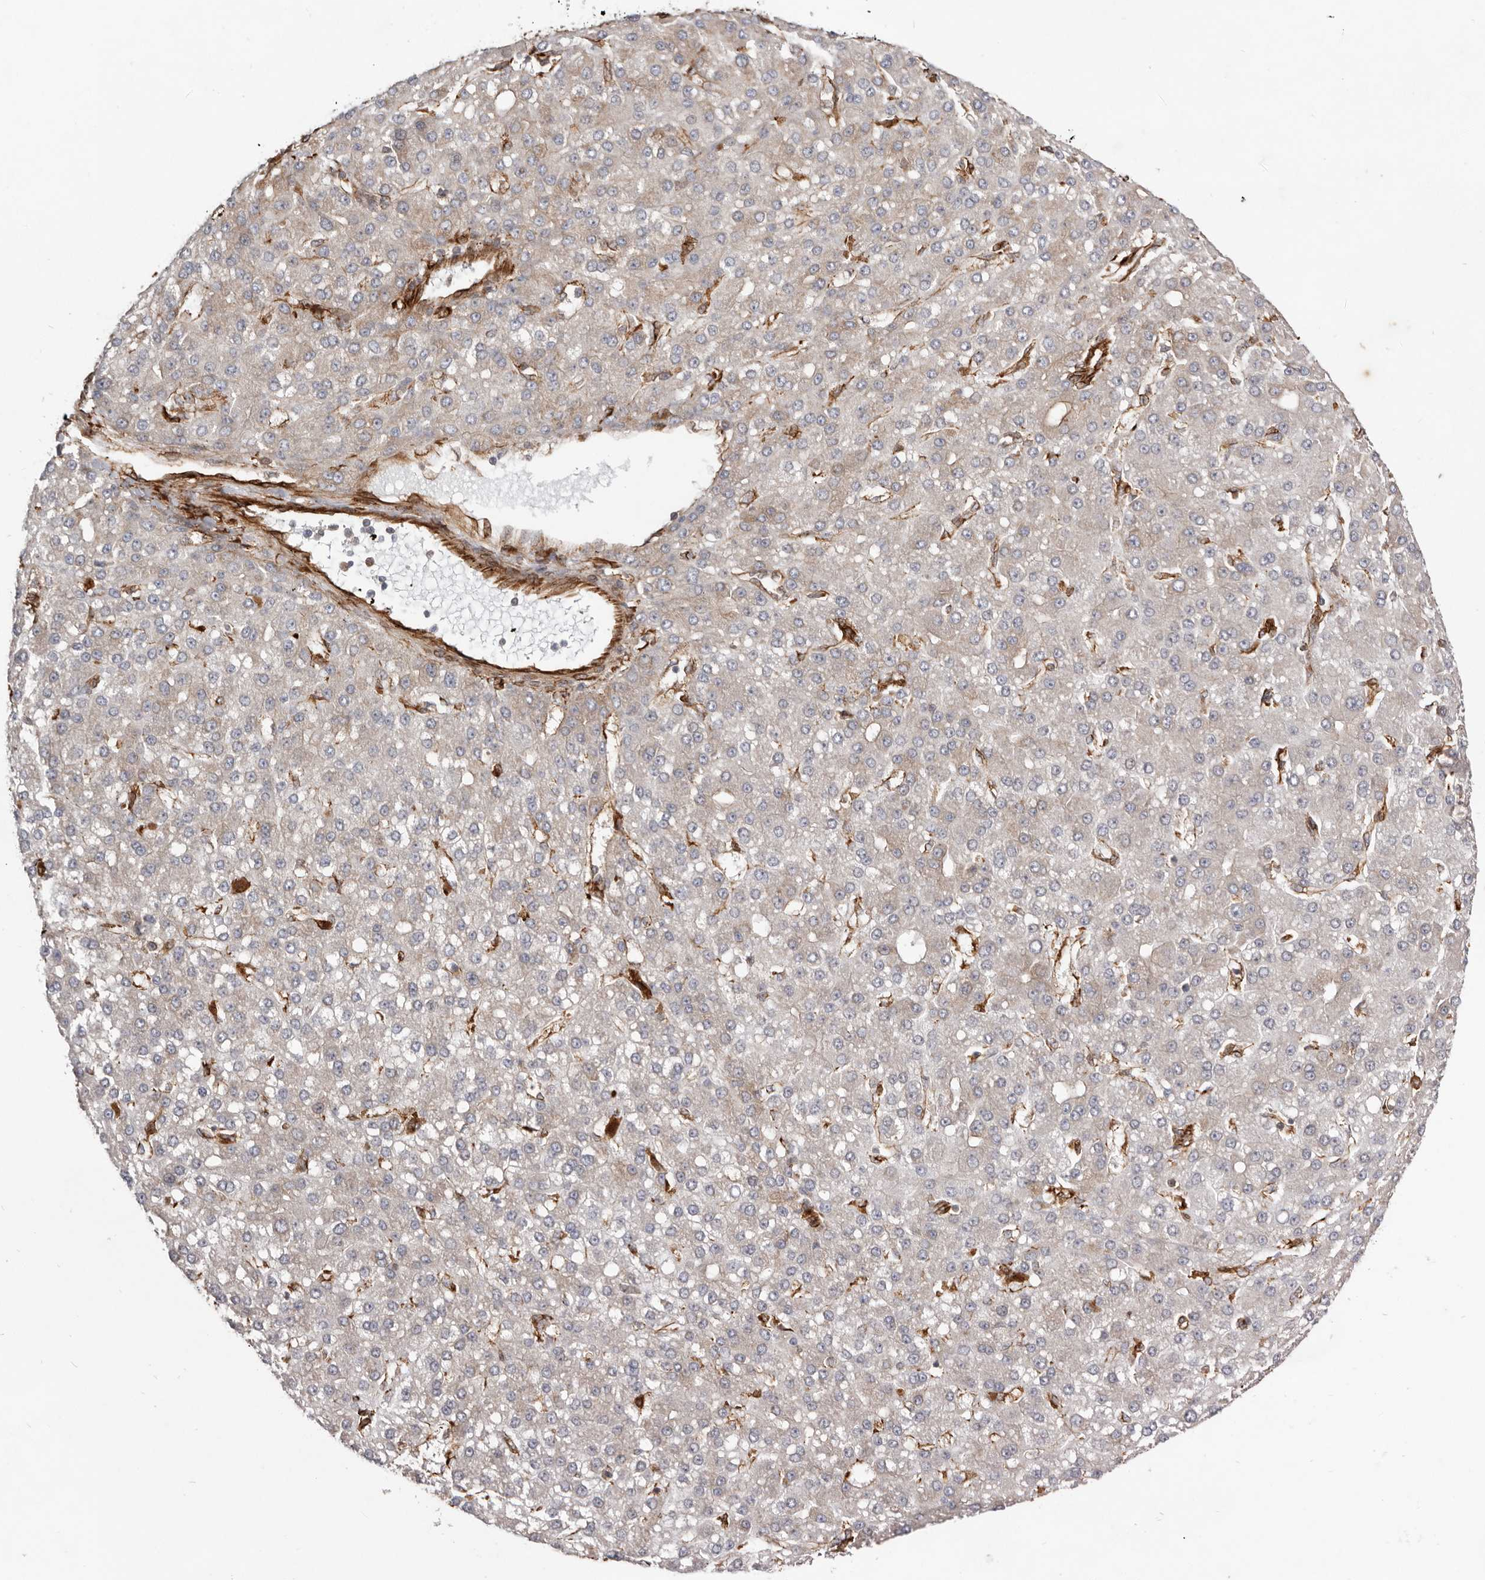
{"staining": {"intensity": "weak", "quantity": "<25%", "location": "cytoplasmic/membranous"}, "tissue": "liver cancer", "cell_type": "Tumor cells", "image_type": "cancer", "snomed": [{"axis": "morphology", "description": "Carcinoma, Hepatocellular, NOS"}, {"axis": "topography", "description": "Liver"}], "caption": "A micrograph of human liver hepatocellular carcinoma is negative for staining in tumor cells.", "gene": "WDTC1", "patient": {"sex": "male", "age": 67}}